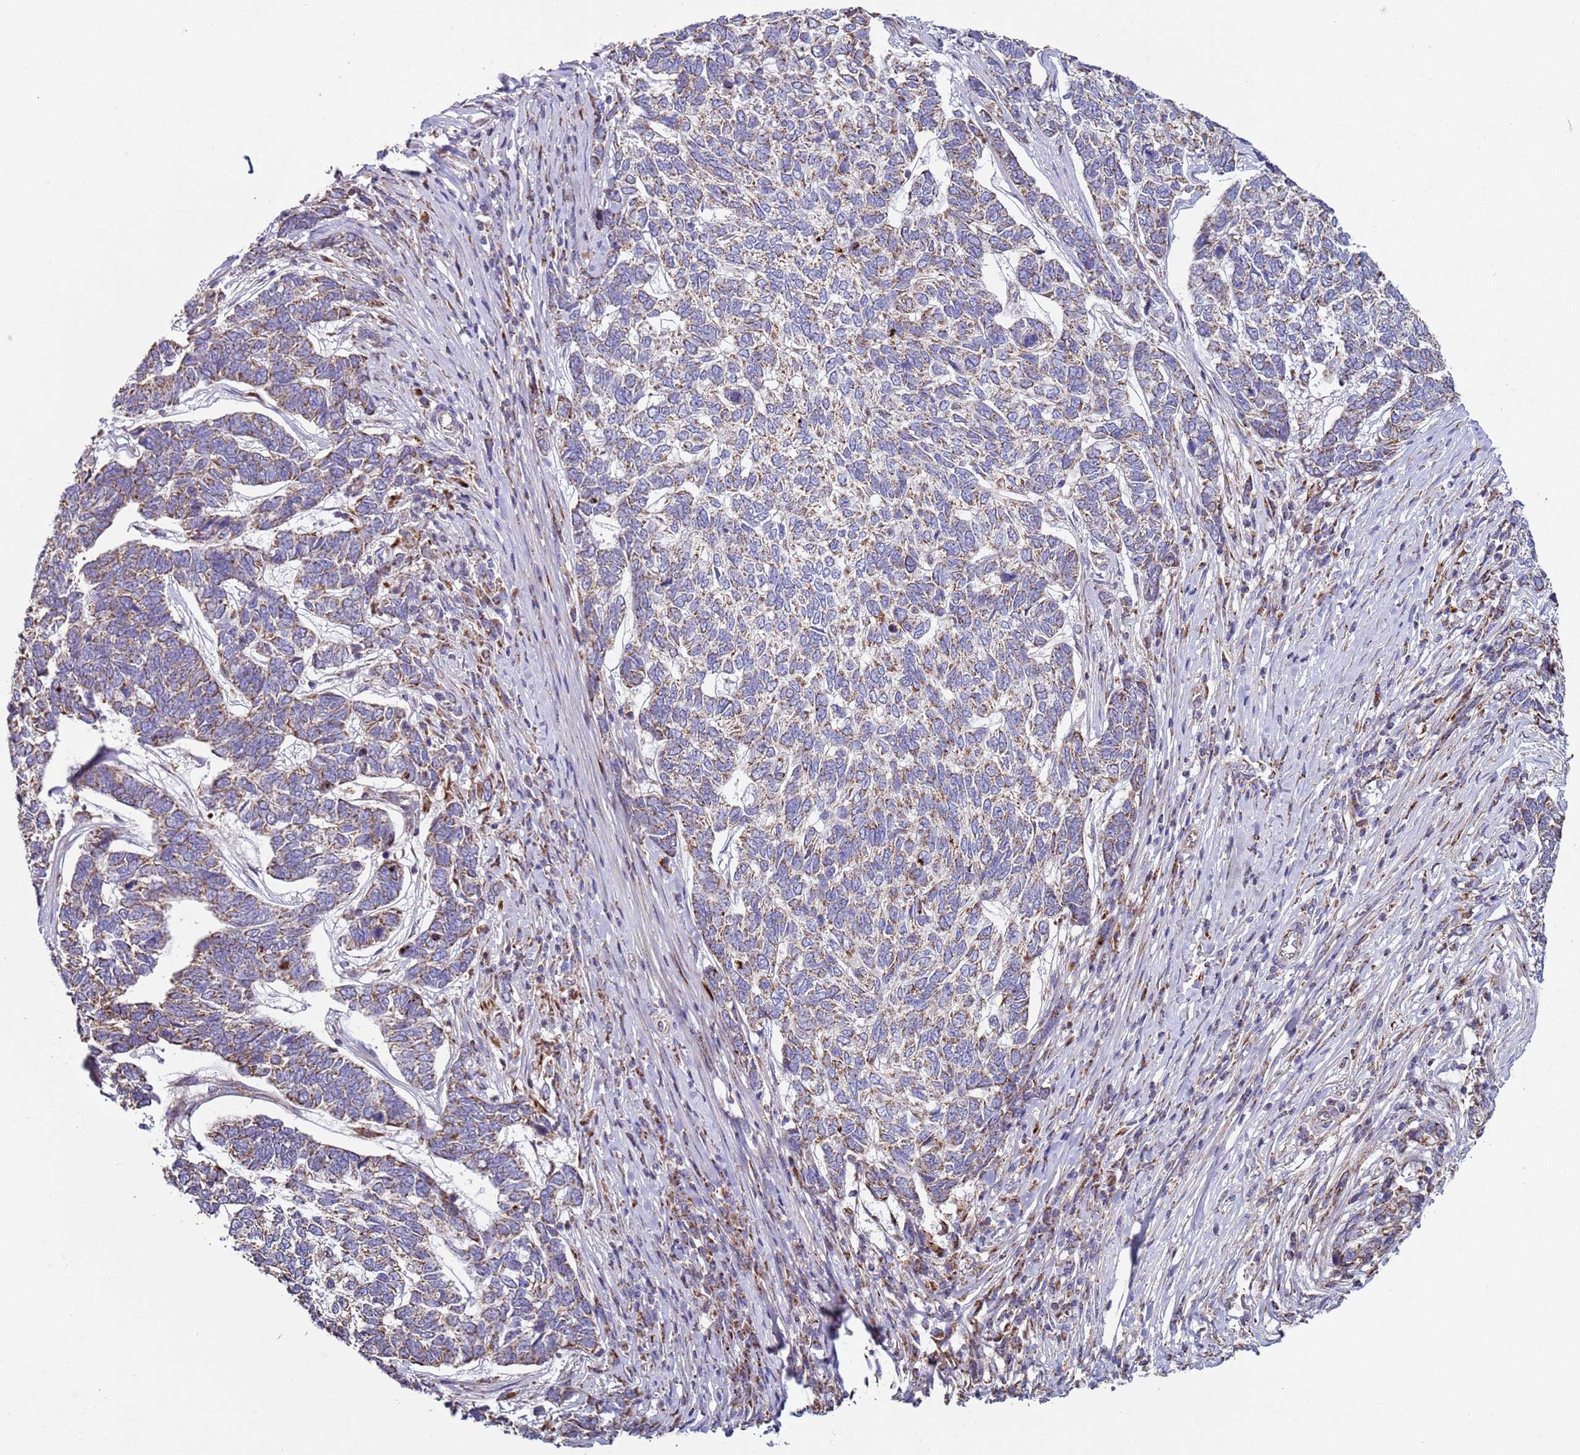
{"staining": {"intensity": "weak", "quantity": "25%-75%", "location": "cytoplasmic/membranous"}, "tissue": "skin cancer", "cell_type": "Tumor cells", "image_type": "cancer", "snomed": [{"axis": "morphology", "description": "Basal cell carcinoma"}, {"axis": "topography", "description": "Skin"}], "caption": "Human basal cell carcinoma (skin) stained with a protein marker demonstrates weak staining in tumor cells.", "gene": "FBXO33", "patient": {"sex": "female", "age": 65}}